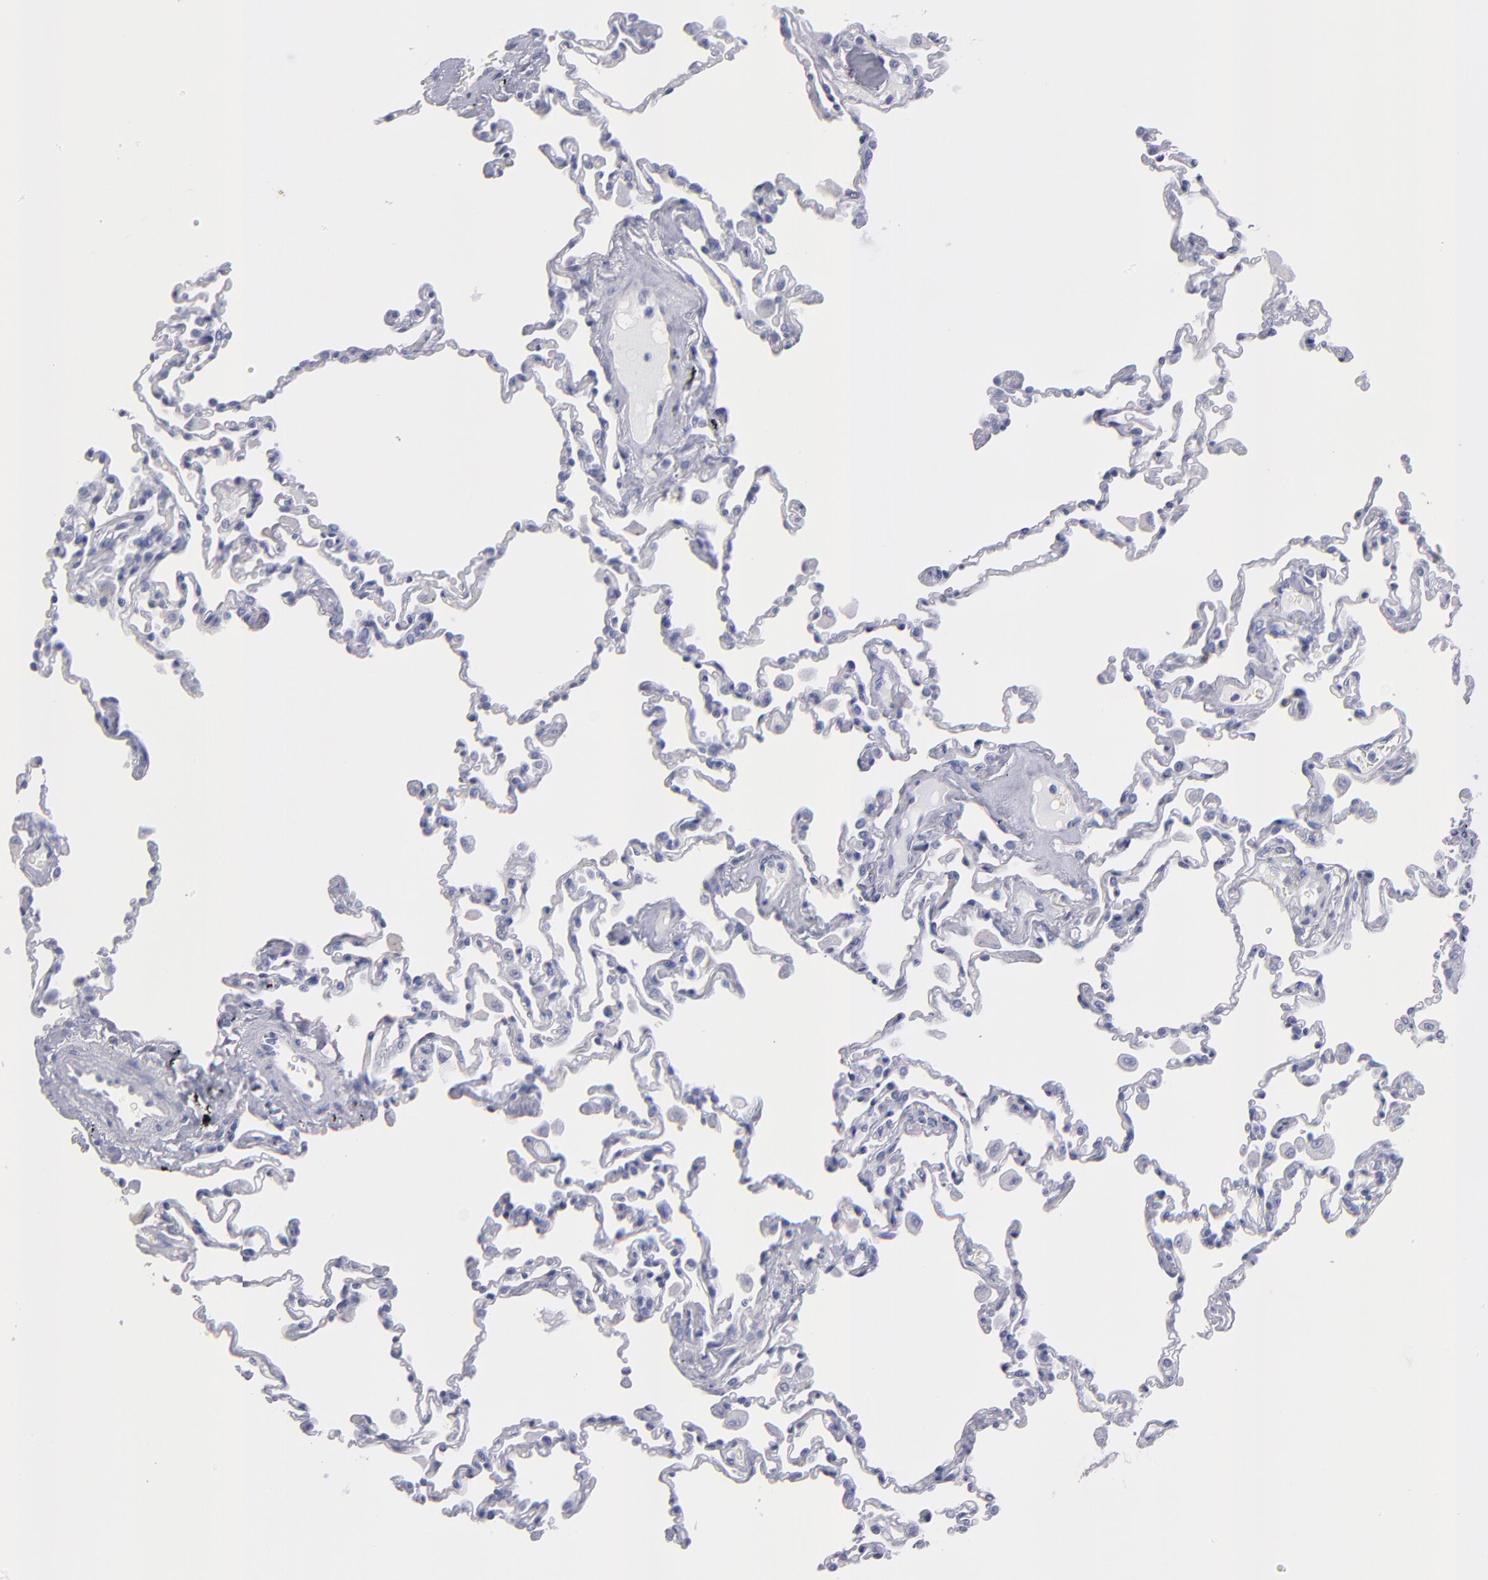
{"staining": {"intensity": "negative", "quantity": "none", "location": "none"}, "tissue": "lung", "cell_type": "Alveolar cells", "image_type": "normal", "snomed": [{"axis": "morphology", "description": "Normal tissue, NOS"}, {"axis": "topography", "description": "Lung"}], "caption": "An image of lung stained for a protein displays no brown staining in alveolar cells. (DAB (3,3'-diaminobenzidine) IHC with hematoxylin counter stain).", "gene": "MB", "patient": {"sex": "male", "age": 59}}